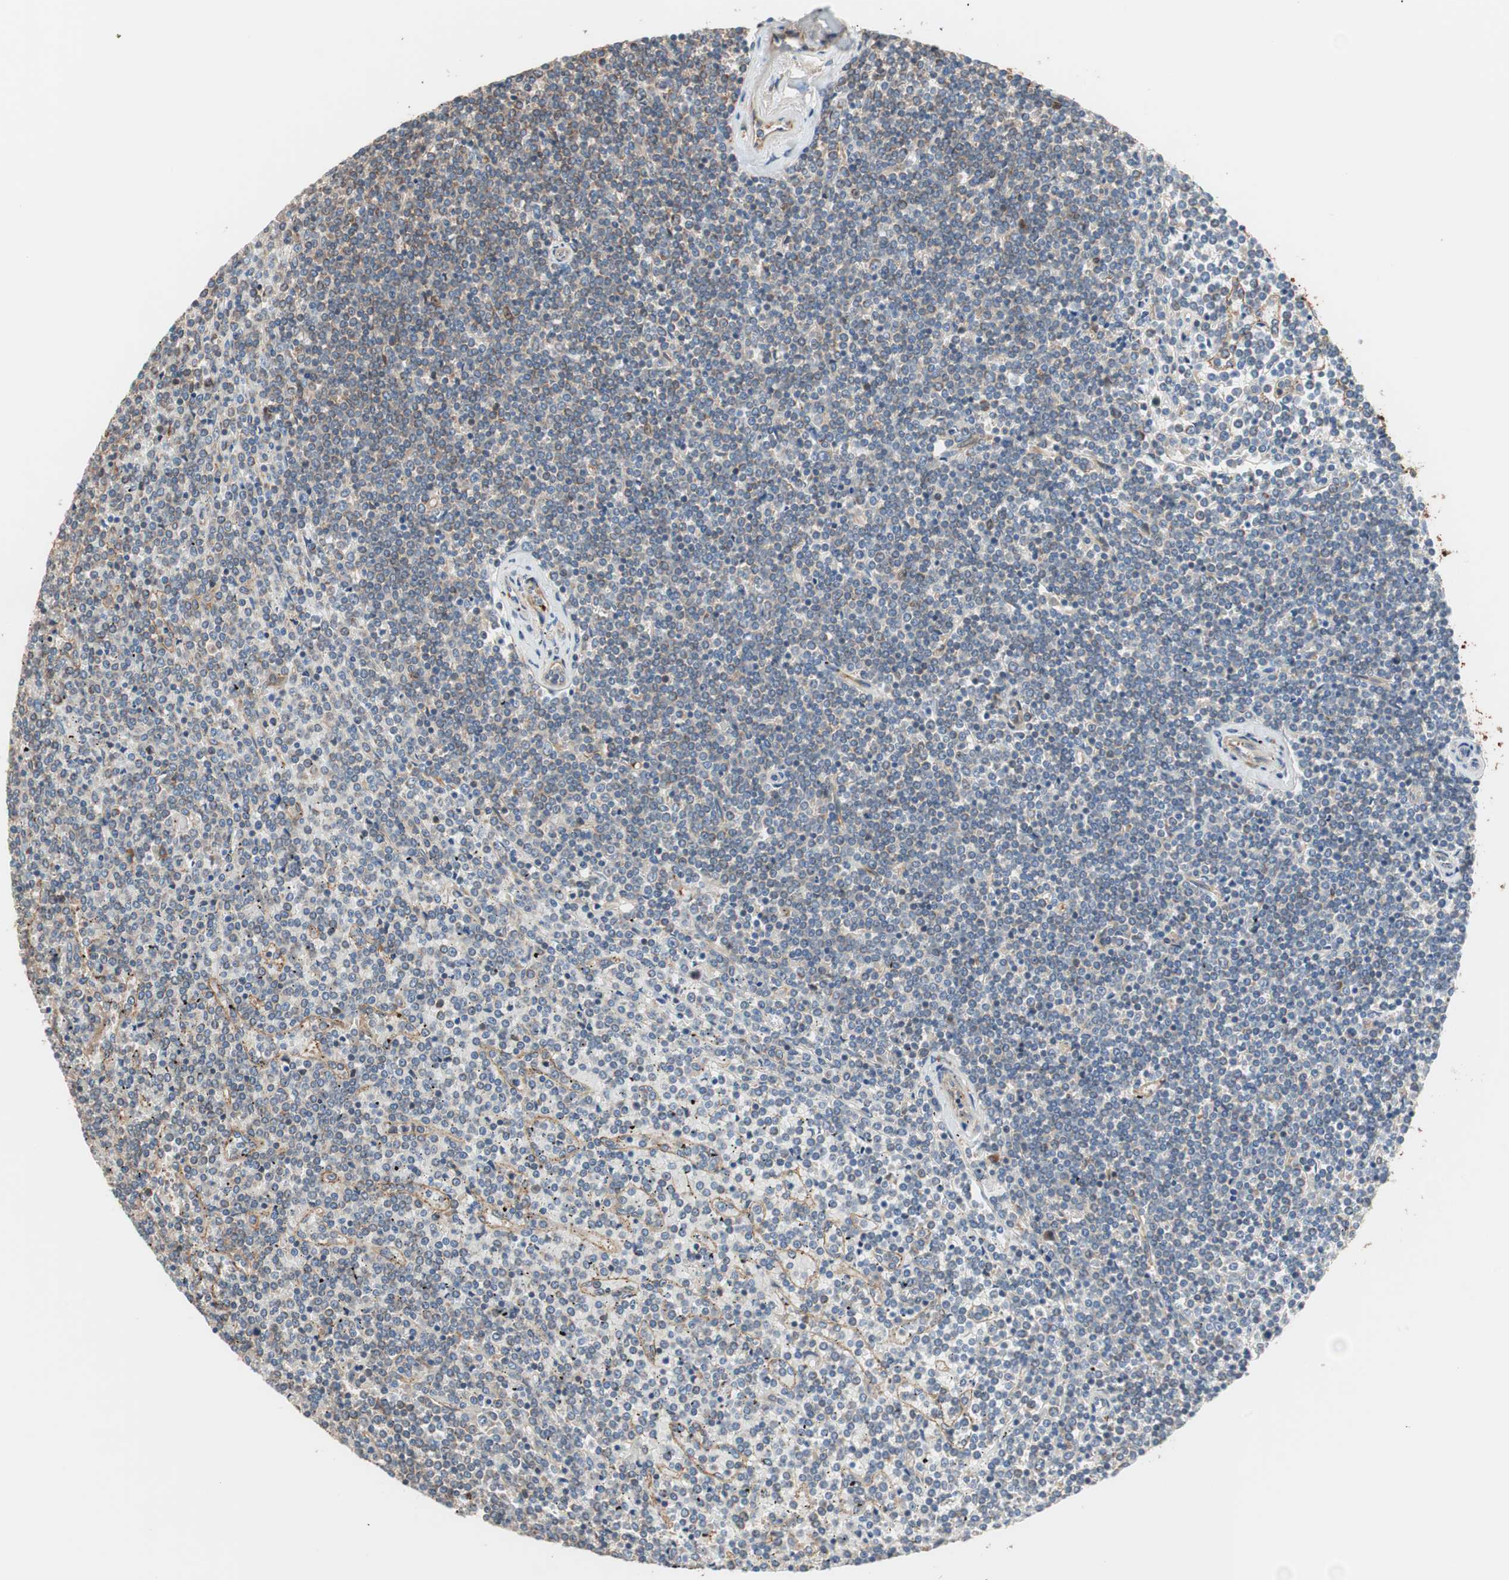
{"staining": {"intensity": "moderate", "quantity": "25%-75%", "location": "cytoplasmic/membranous"}, "tissue": "lymphoma", "cell_type": "Tumor cells", "image_type": "cancer", "snomed": [{"axis": "morphology", "description": "Malignant lymphoma, non-Hodgkin's type, Low grade"}, {"axis": "topography", "description": "Spleen"}], "caption": "Tumor cells show medium levels of moderate cytoplasmic/membranous positivity in about 25%-75% of cells in lymphoma. The staining is performed using DAB brown chromogen to label protein expression. The nuclei are counter-stained blue using hematoxylin.", "gene": "GPSM2", "patient": {"sex": "female", "age": 19}}